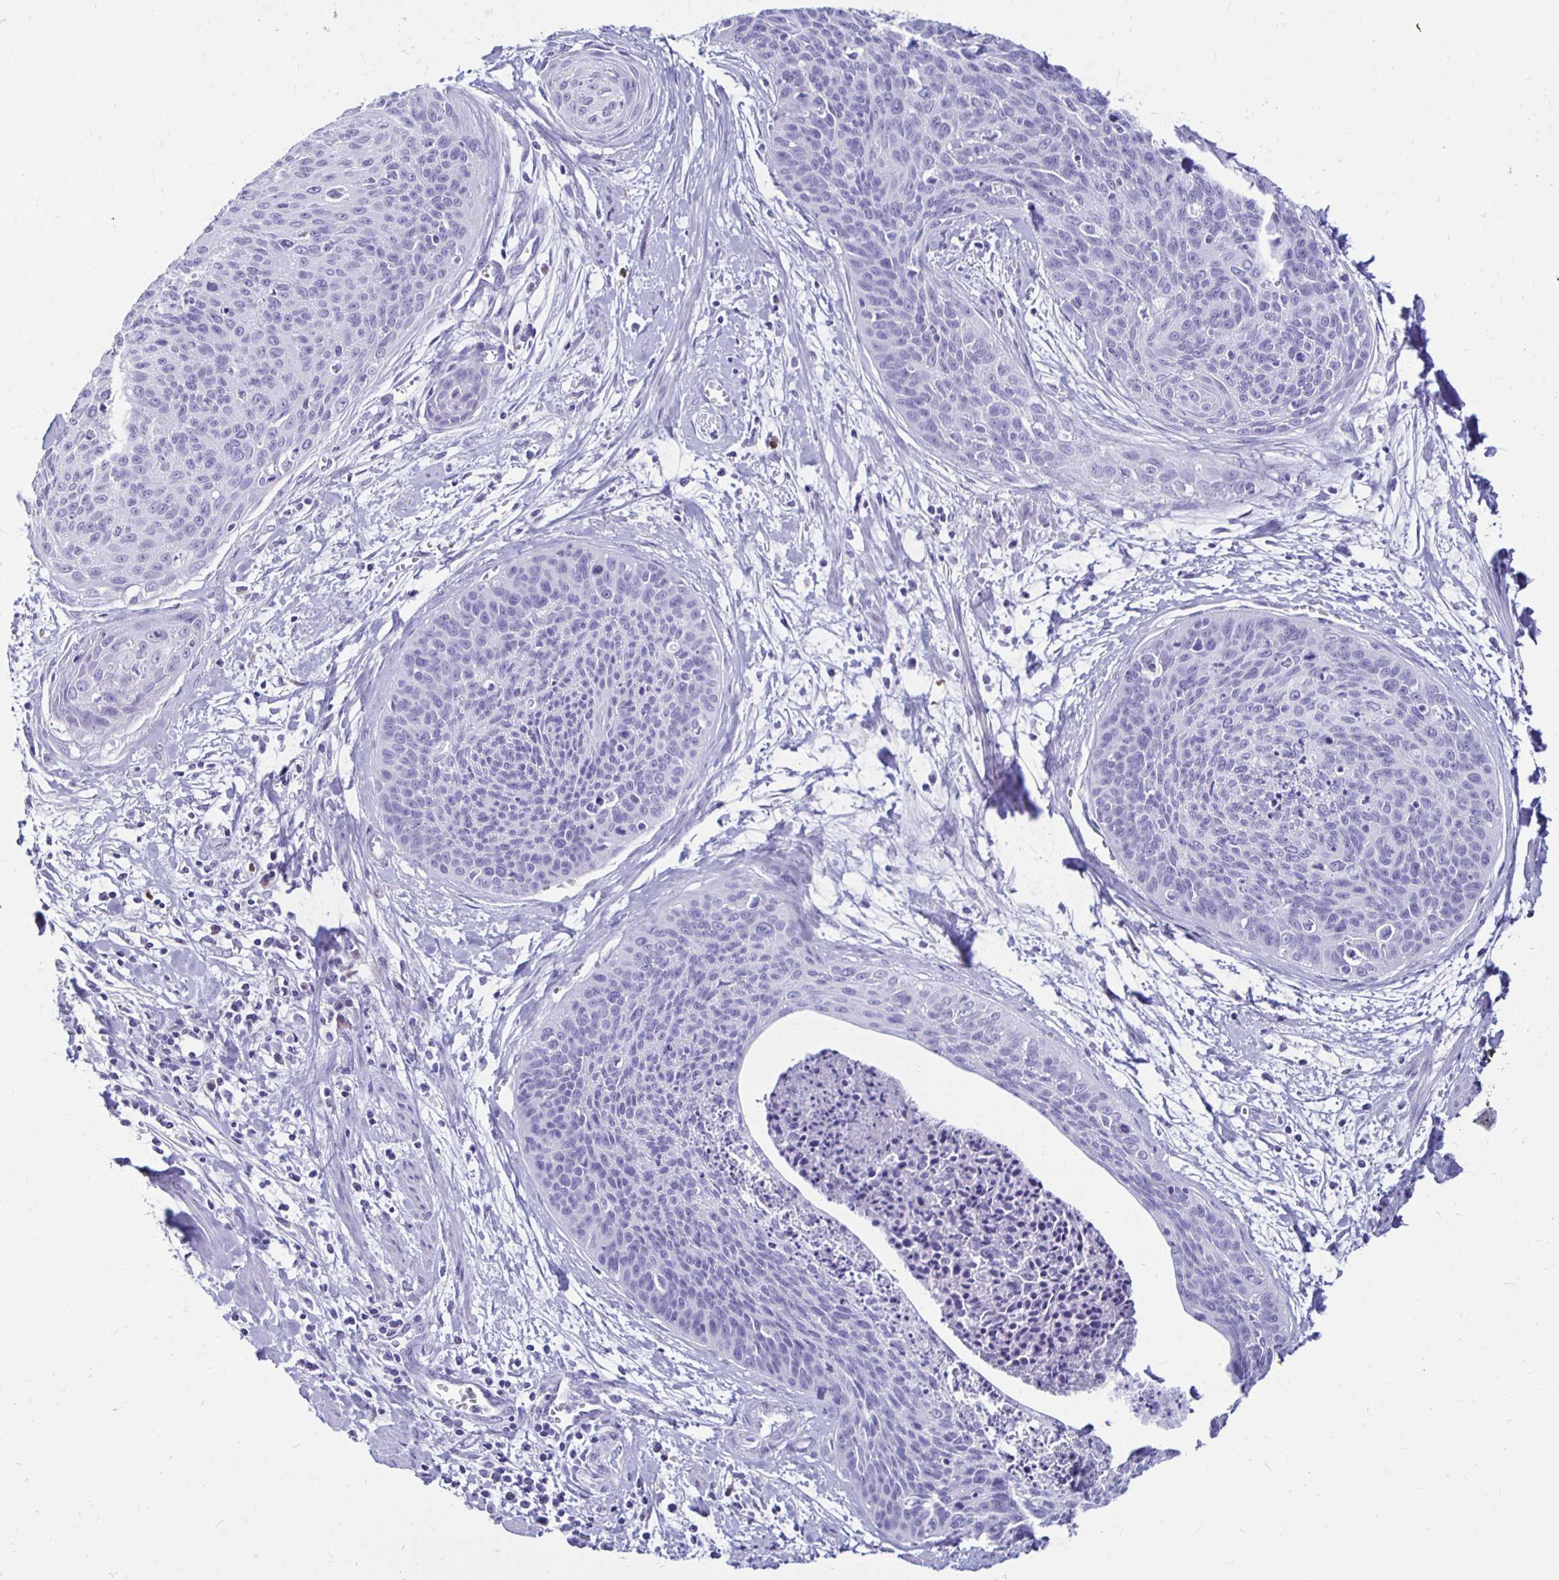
{"staining": {"intensity": "negative", "quantity": "none", "location": "none"}, "tissue": "cervical cancer", "cell_type": "Tumor cells", "image_type": "cancer", "snomed": [{"axis": "morphology", "description": "Squamous cell carcinoma, NOS"}, {"axis": "topography", "description": "Cervix"}], "caption": "Immunohistochemical staining of squamous cell carcinoma (cervical) displays no significant staining in tumor cells.", "gene": "CST5", "patient": {"sex": "female", "age": 55}}